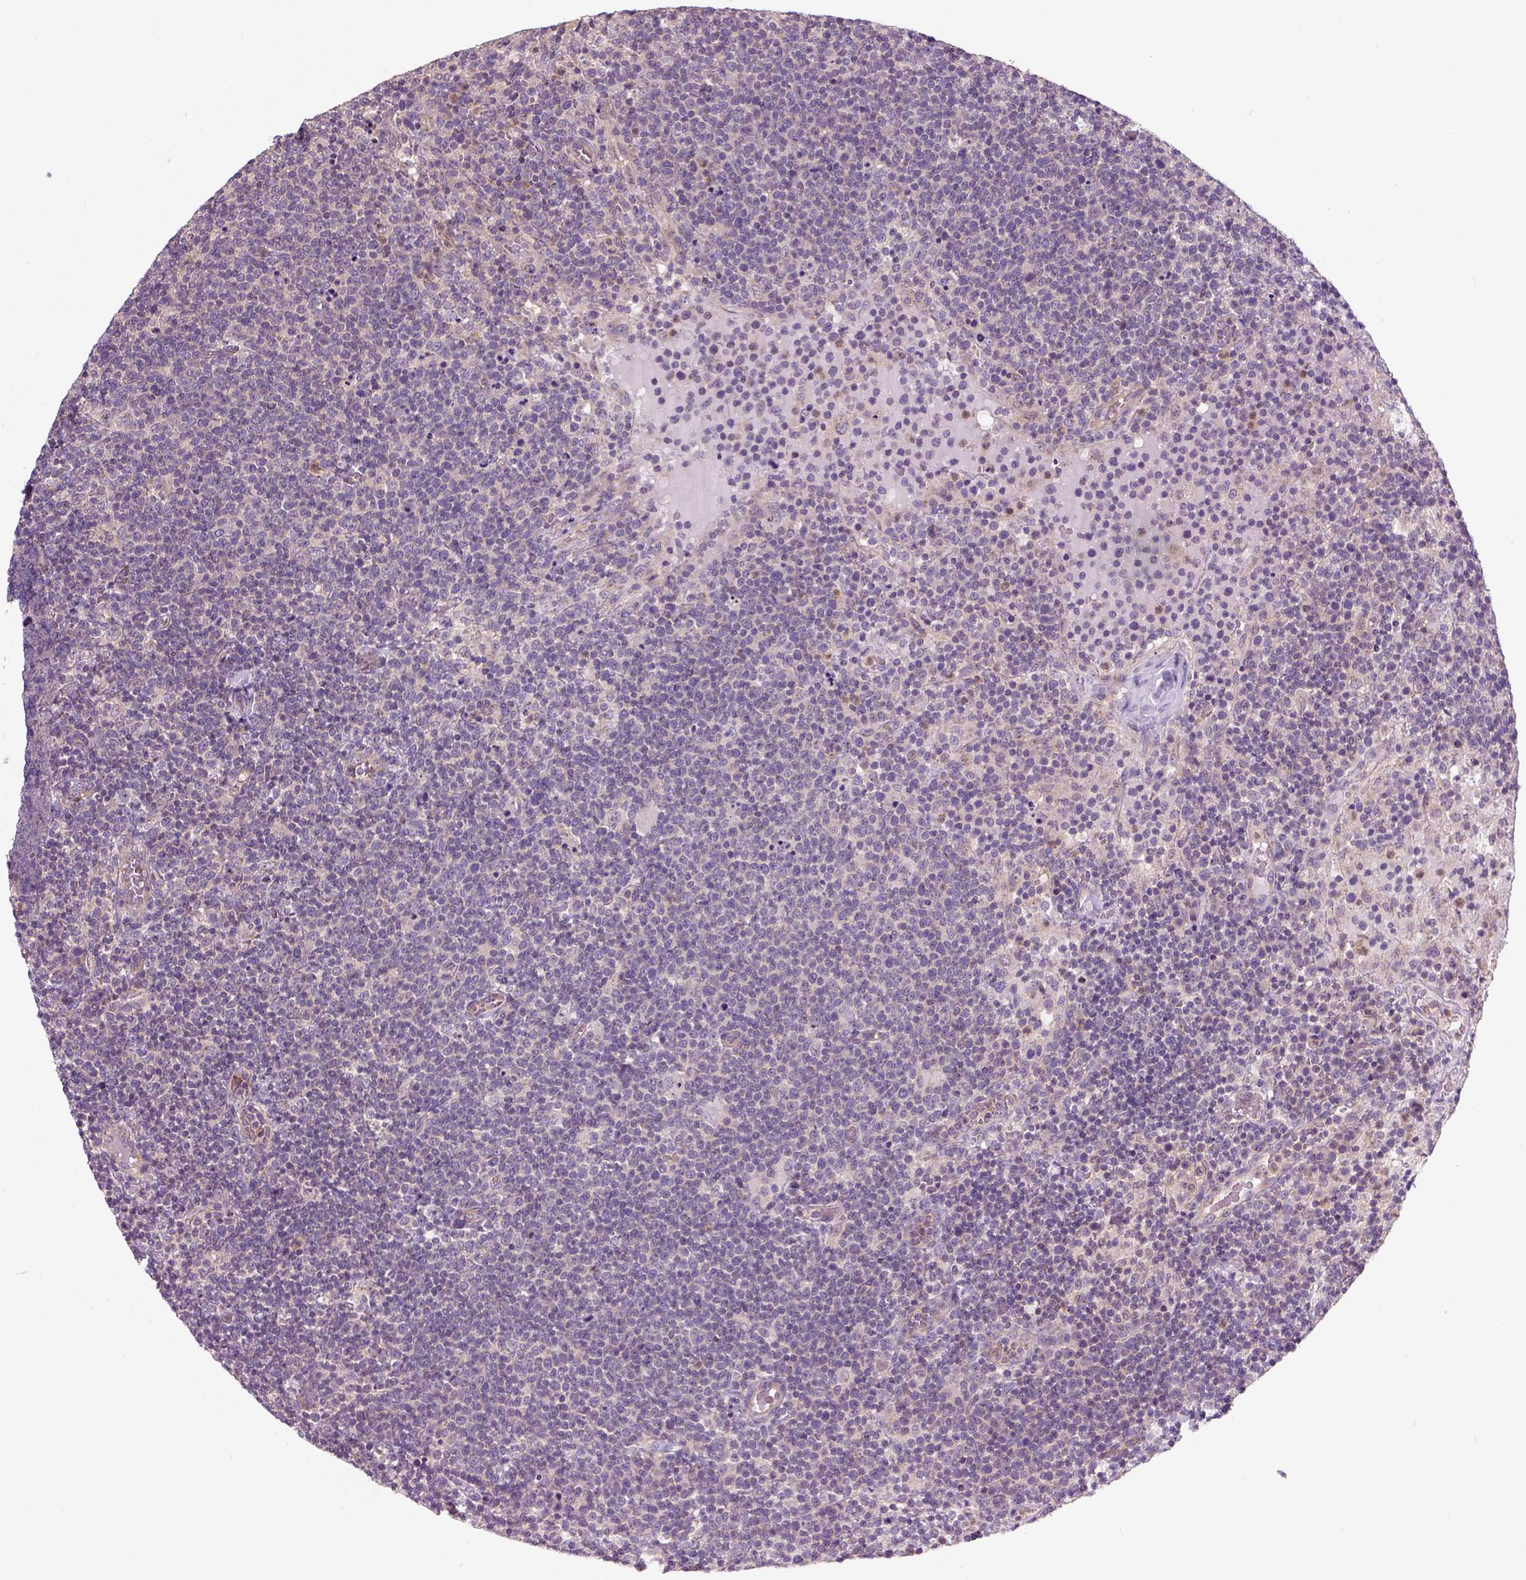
{"staining": {"intensity": "weak", "quantity": "25%-75%", "location": "cytoplasmic/membranous"}, "tissue": "lymphoma", "cell_type": "Tumor cells", "image_type": "cancer", "snomed": [{"axis": "morphology", "description": "Malignant lymphoma, non-Hodgkin's type, High grade"}, {"axis": "topography", "description": "Lymph node"}], "caption": "An immunohistochemistry (IHC) micrograph of neoplastic tissue is shown. Protein staining in brown highlights weak cytoplasmic/membranous positivity in malignant lymphoma, non-Hodgkin's type (high-grade) within tumor cells.", "gene": "CRACR2A", "patient": {"sex": "male", "age": 61}}